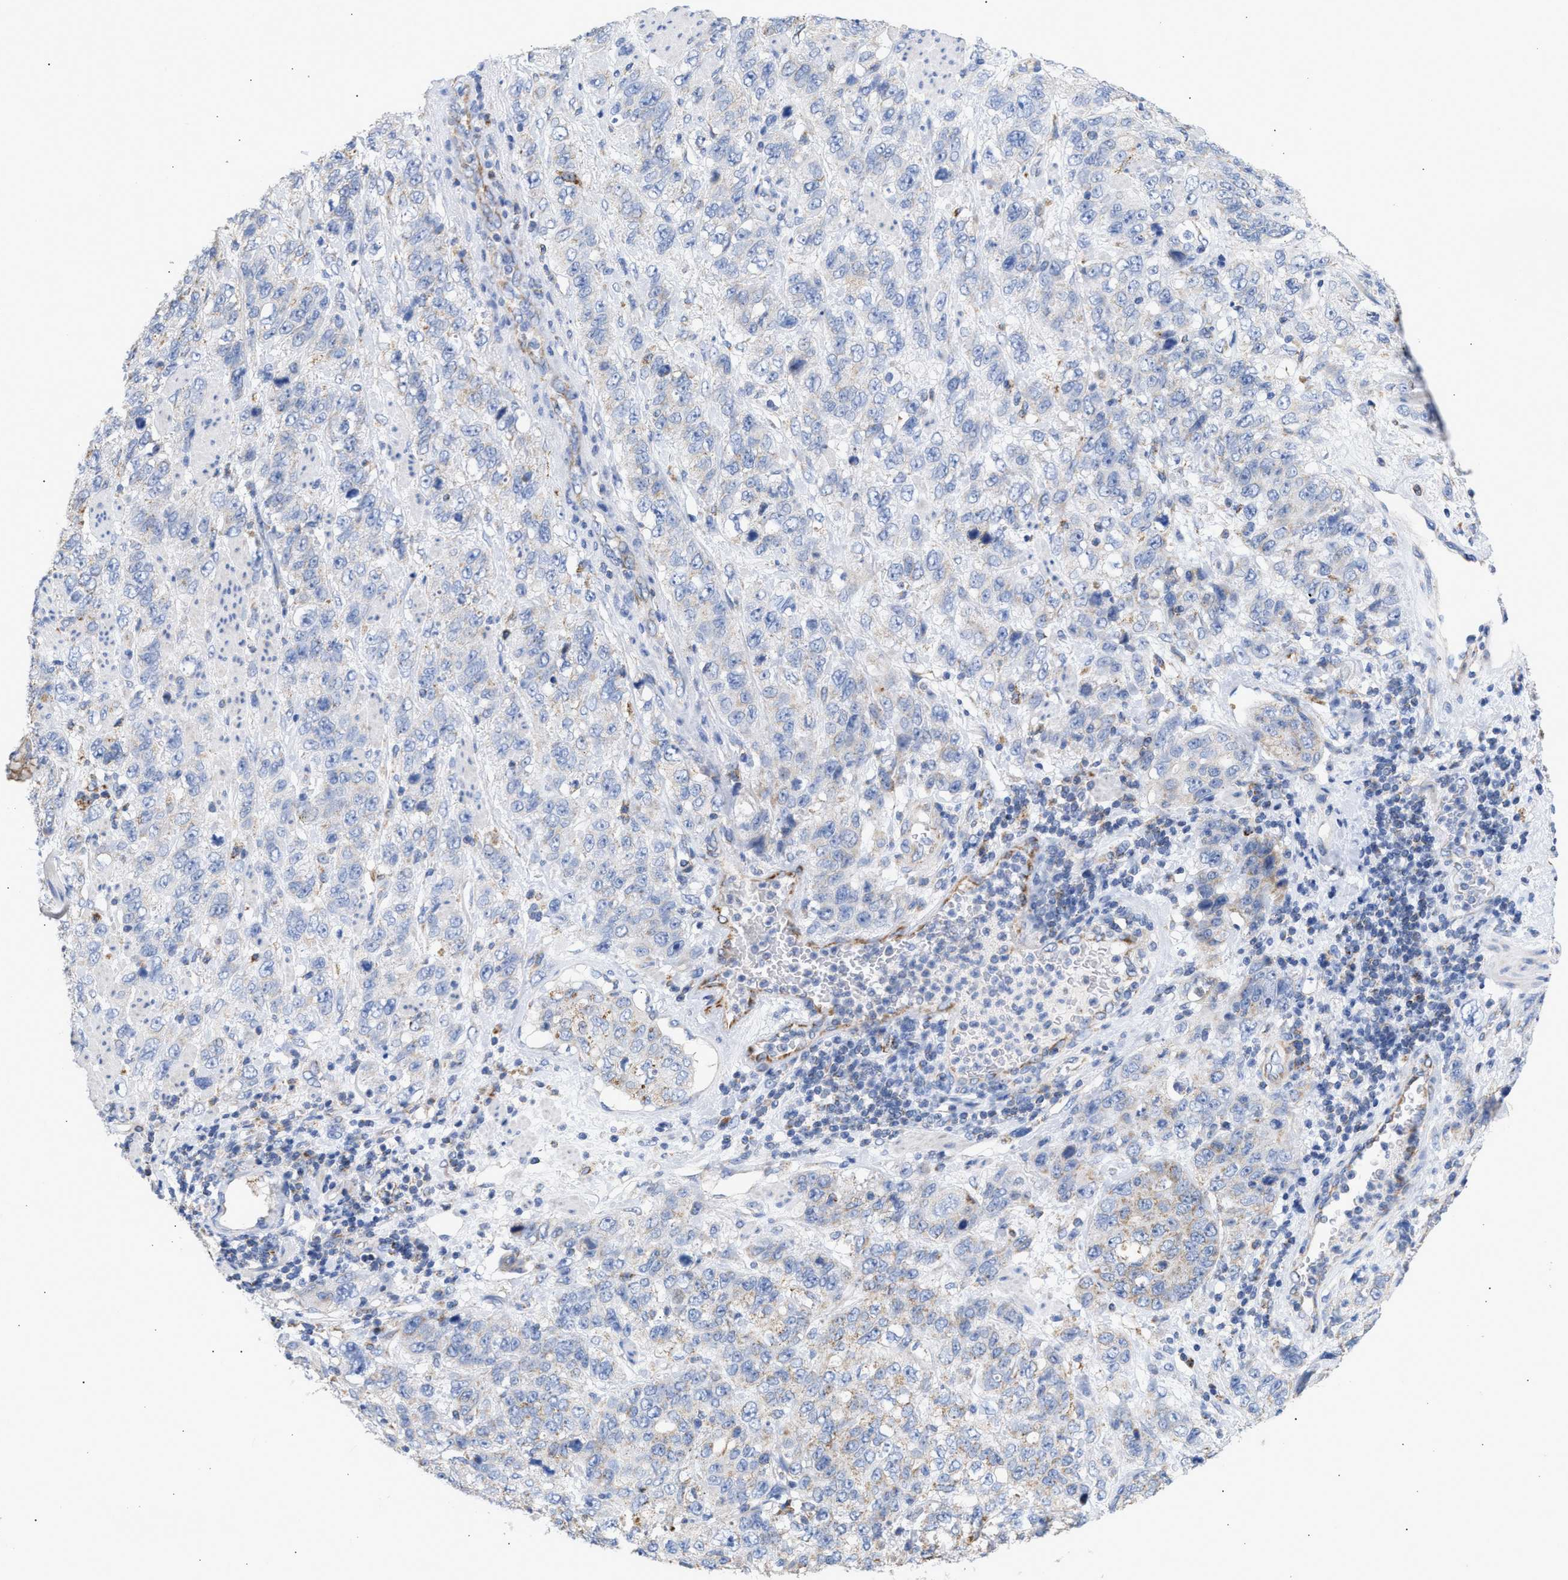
{"staining": {"intensity": "weak", "quantity": "<25%", "location": "cytoplasmic/membranous"}, "tissue": "stomach cancer", "cell_type": "Tumor cells", "image_type": "cancer", "snomed": [{"axis": "morphology", "description": "Adenocarcinoma, NOS"}, {"axis": "topography", "description": "Stomach"}], "caption": "A histopathology image of stomach adenocarcinoma stained for a protein reveals no brown staining in tumor cells.", "gene": "ACOT13", "patient": {"sex": "male", "age": 48}}